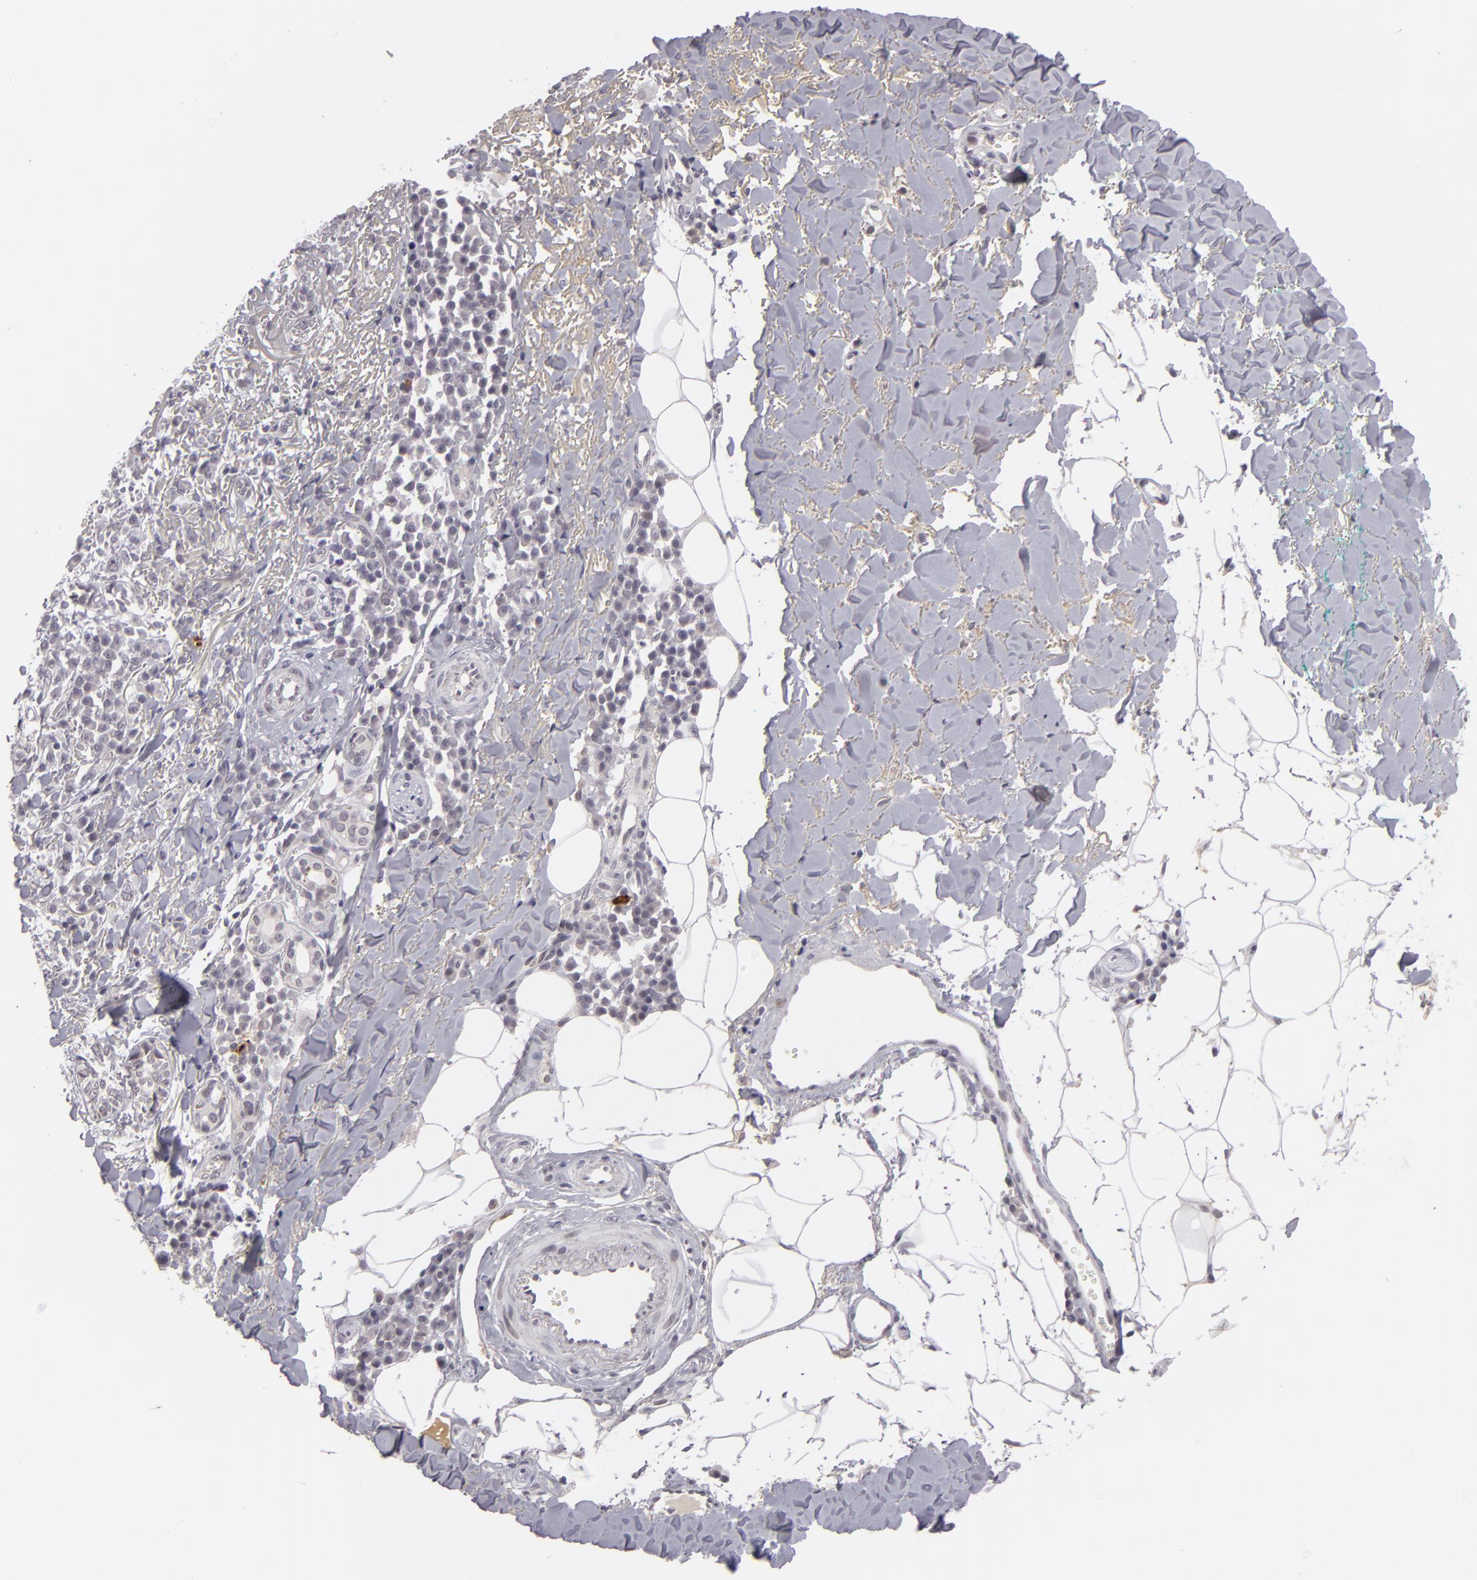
{"staining": {"intensity": "negative", "quantity": "none", "location": "none"}, "tissue": "skin cancer", "cell_type": "Tumor cells", "image_type": "cancer", "snomed": [{"axis": "morphology", "description": "Basal cell carcinoma"}, {"axis": "topography", "description": "Skin"}], "caption": "This is a photomicrograph of immunohistochemistry (IHC) staining of skin basal cell carcinoma, which shows no expression in tumor cells.", "gene": "ZNF205", "patient": {"sex": "female", "age": 89}}